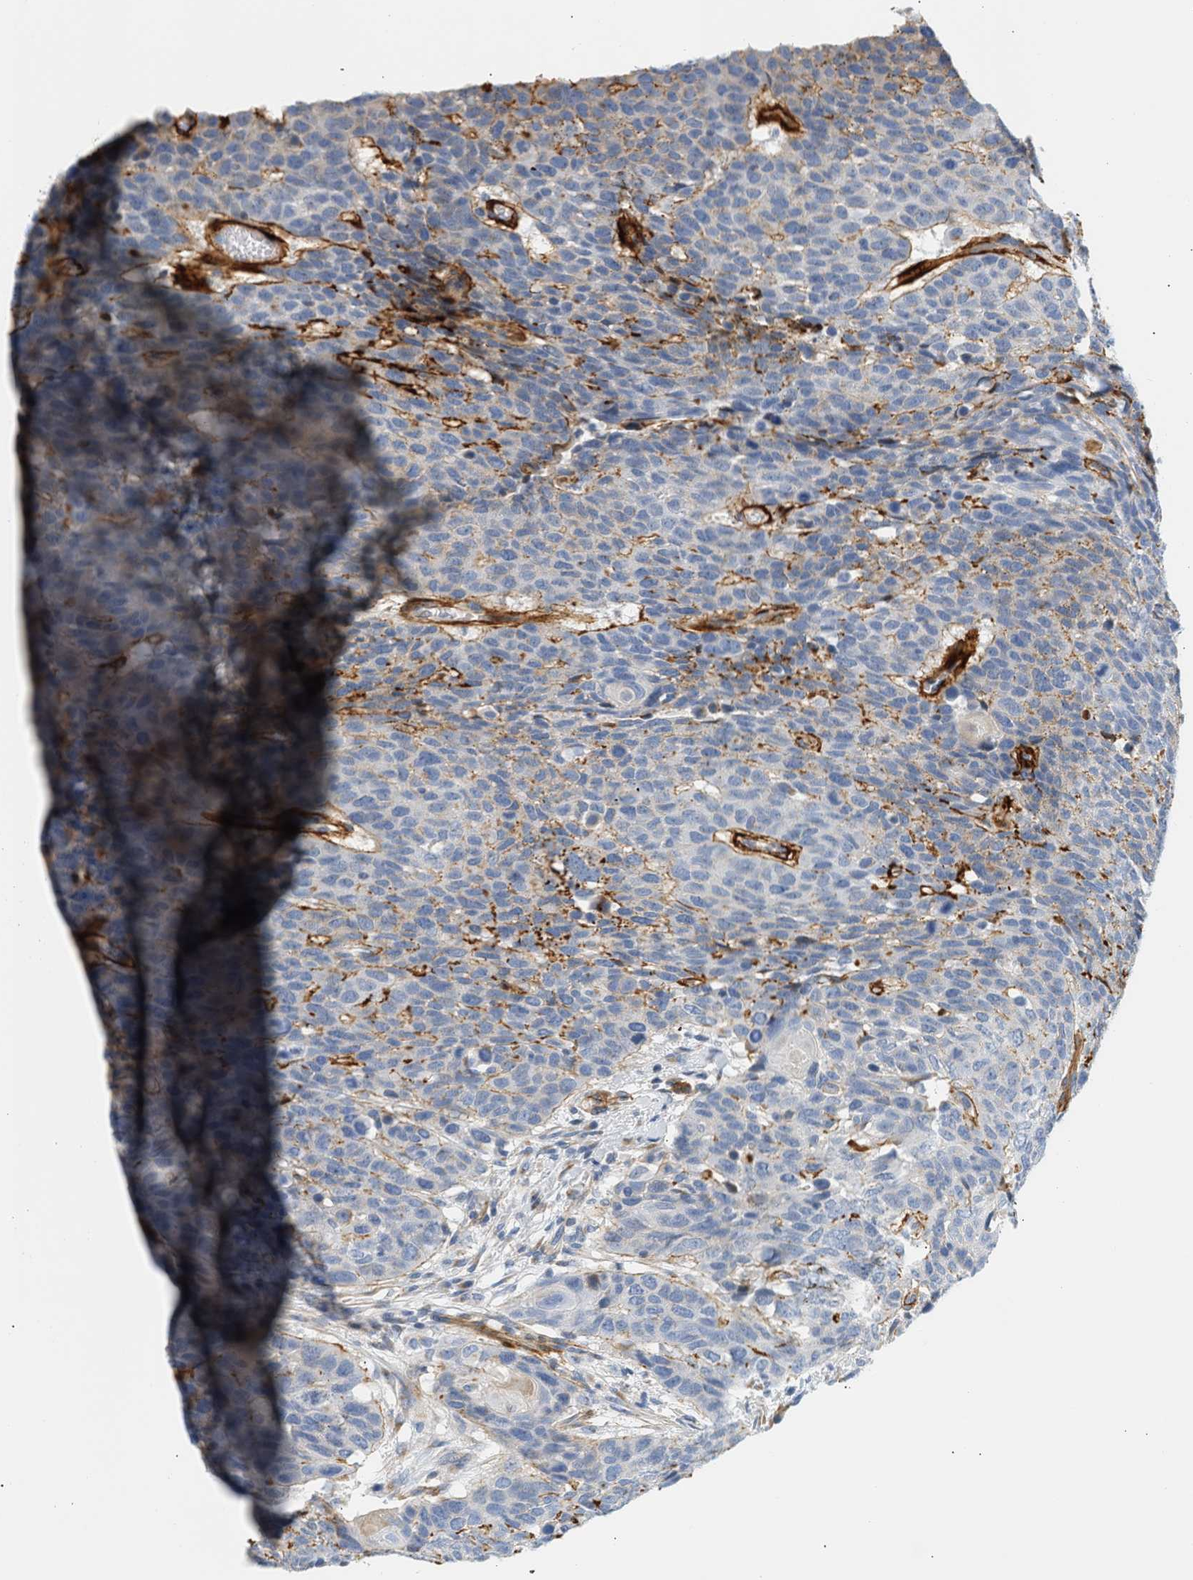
{"staining": {"intensity": "negative", "quantity": "none", "location": "none"}, "tissue": "head and neck cancer", "cell_type": "Tumor cells", "image_type": "cancer", "snomed": [{"axis": "morphology", "description": "Squamous cell carcinoma, NOS"}, {"axis": "topography", "description": "Head-Neck"}], "caption": "Squamous cell carcinoma (head and neck) was stained to show a protein in brown. There is no significant staining in tumor cells.", "gene": "SLC30A7", "patient": {"sex": "male", "age": 66}}